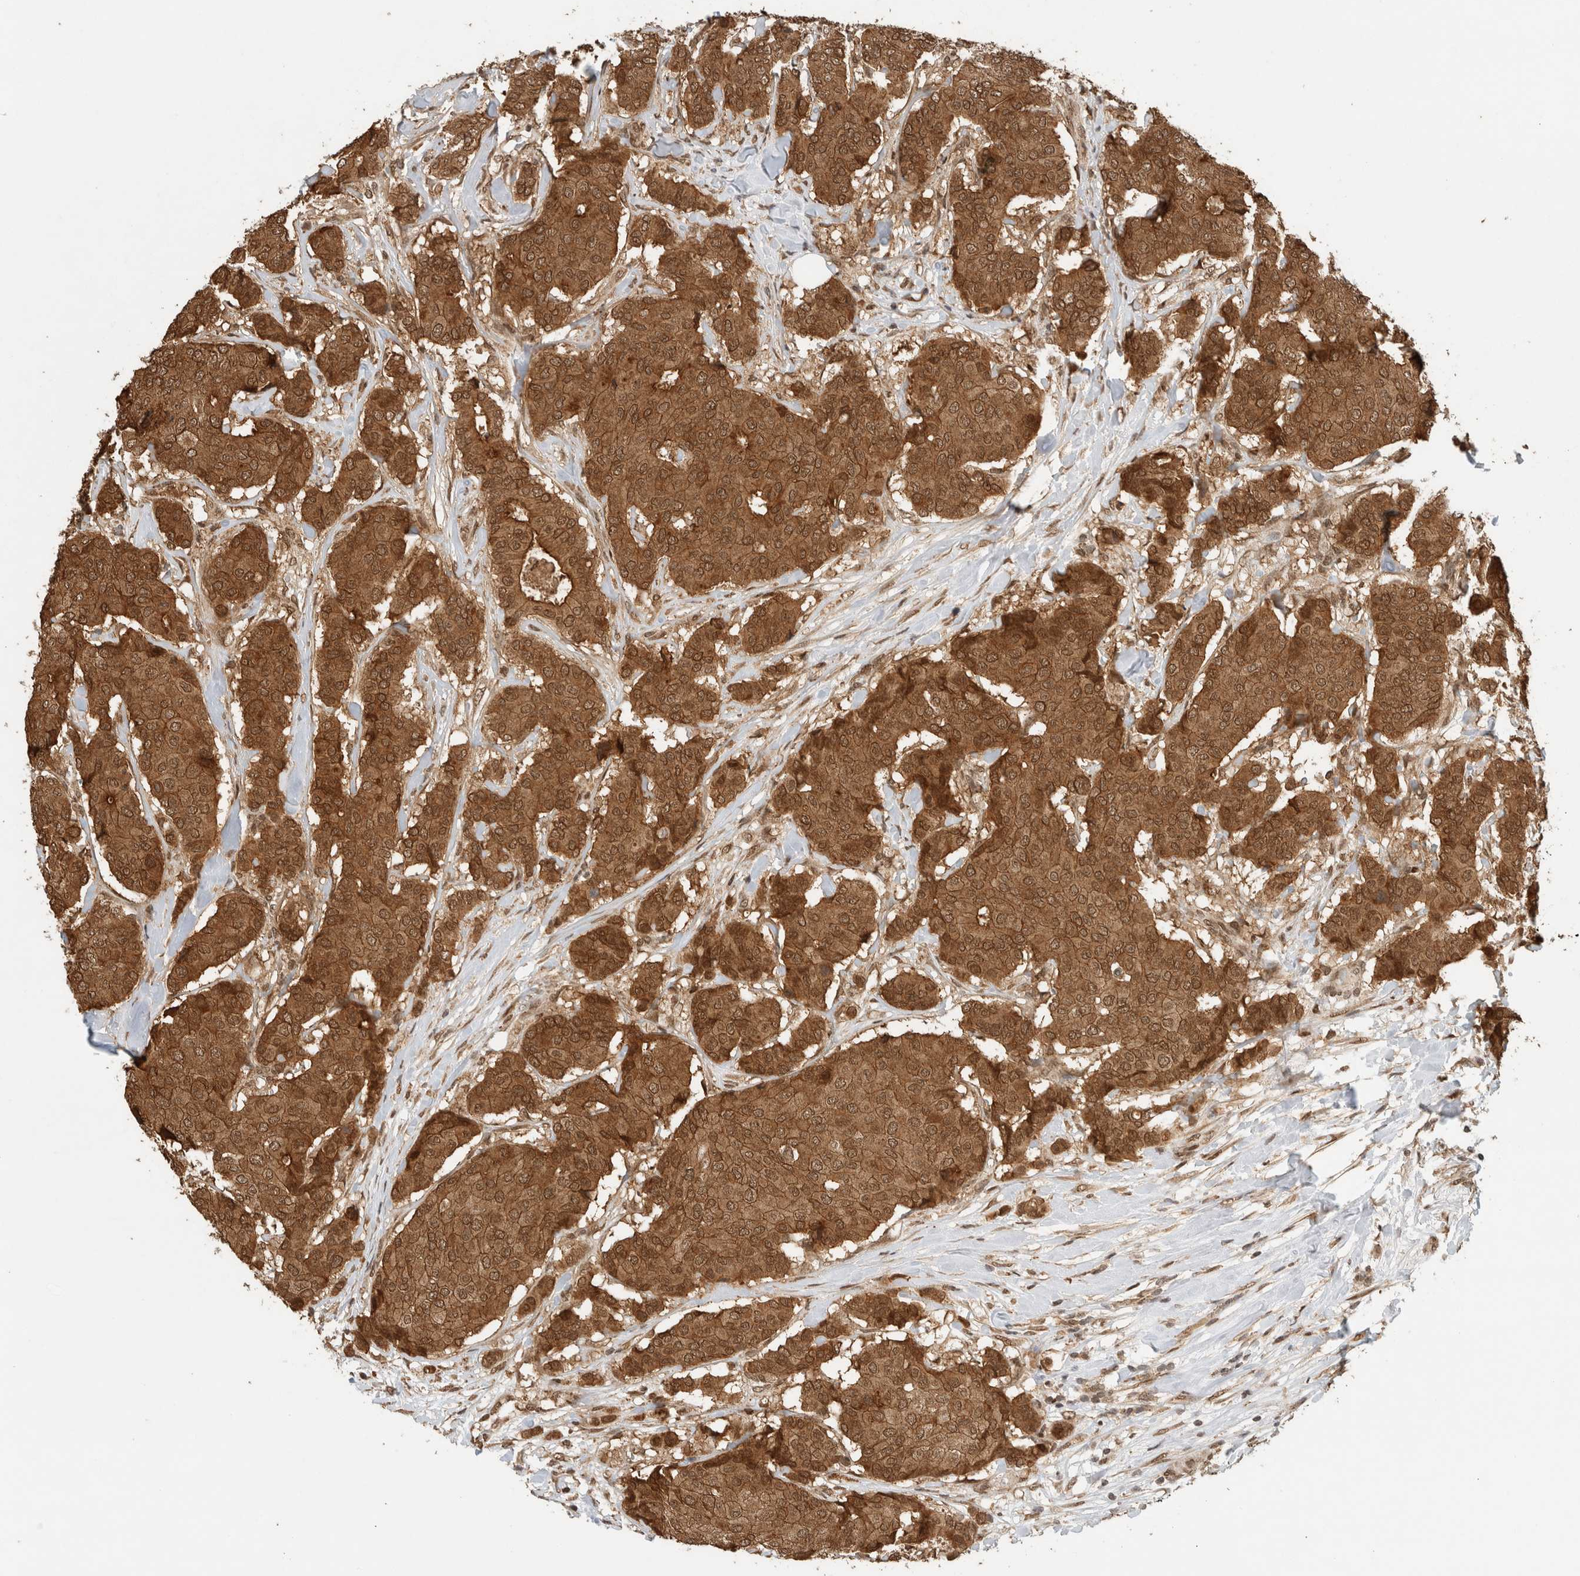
{"staining": {"intensity": "strong", "quantity": ">75%", "location": "cytoplasmic/membranous,nuclear"}, "tissue": "breast cancer", "cell_type": "Tumor cells", "image_type": "cancer", "snomed": [{"axis": "morphology", "description": "Duct carcinoma"}, {"axis": "topography", "description": "Breast"}], "caption": "A brown stain labels strong cytoplasmic/membranous and nuclear expression of a protein in breast cancer (infiltrating ductal carcinoma) tumor cells.", "gene": "C1orf21", "patient": {"sex": "female", "age": 75}}